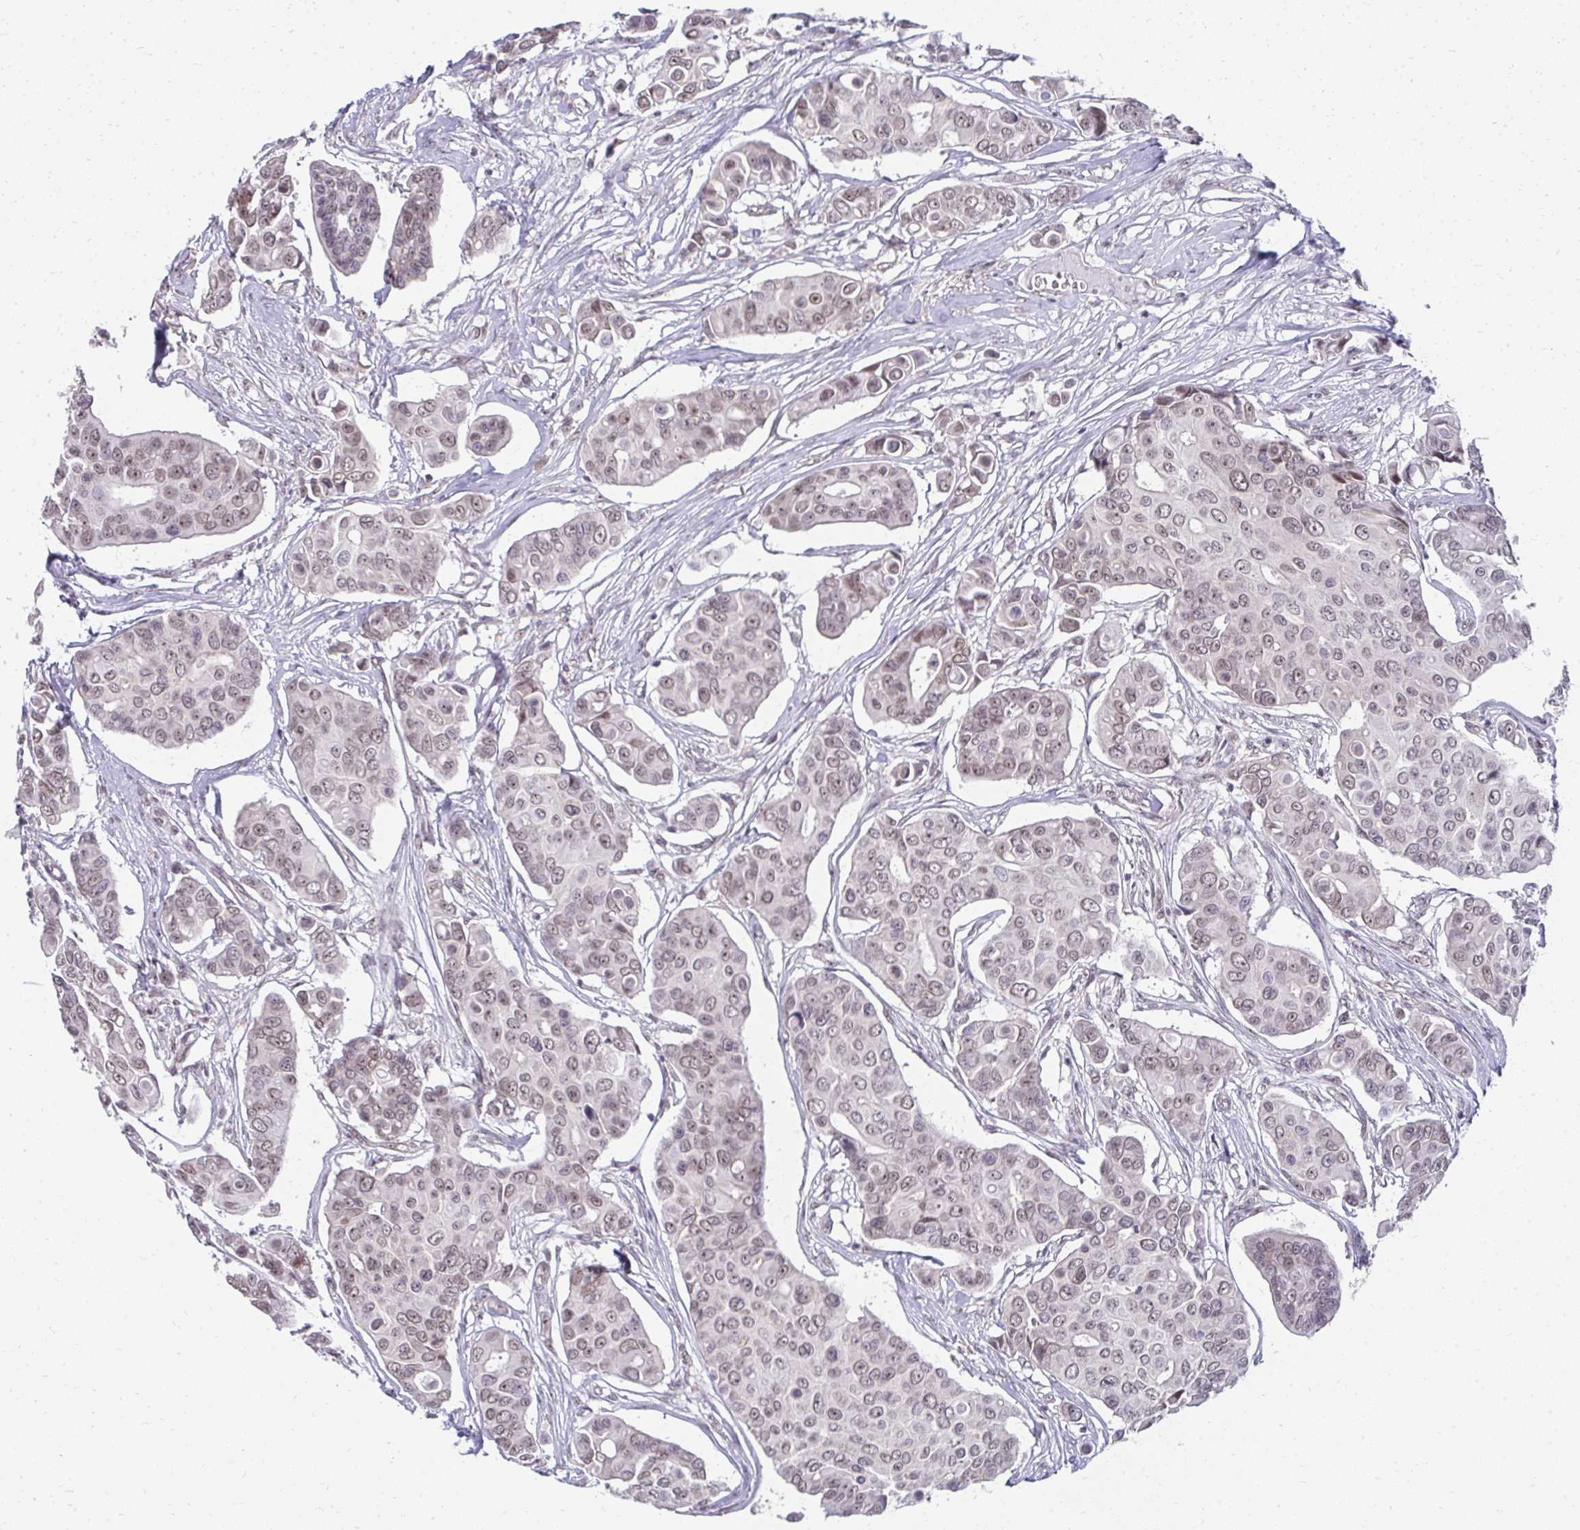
{"staining": {"intensity": "weak", "quantity": ">75%", "location": "nuclear"}, "tissue": "breast cancer", "cell_type": "Tumor cells", "image_type": "cancer", "snomed": [{"axis": "morphology", "description": "Duct carcinoma"}, {"axis": "topography", "description": "Breast"}], "caption": "Breast cancer stained with immunohistochemistry demonstrates weak nuclear expression in about >75% of tumor cells.", "gene": "HIRA", "patient": {"sex": "female", "age": 54}}